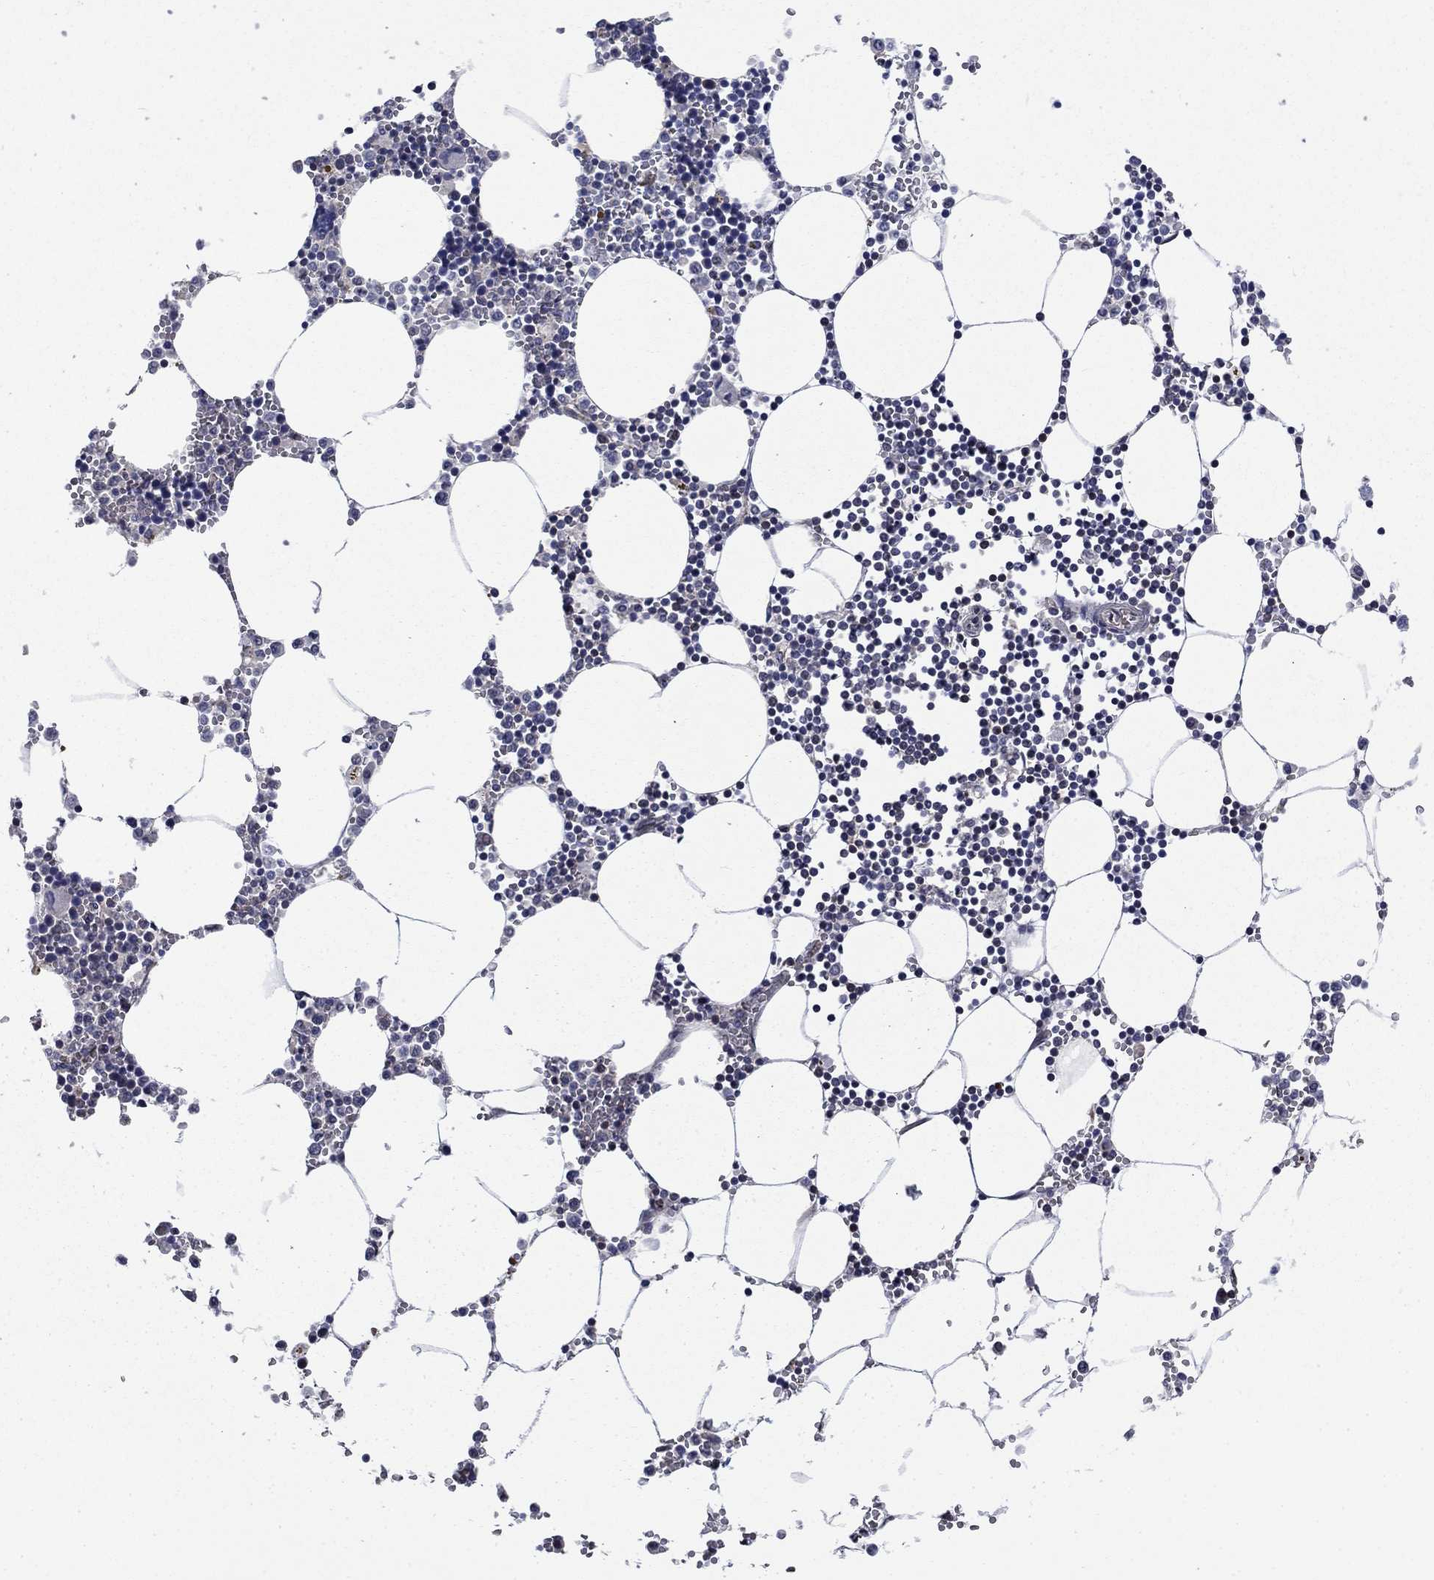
{"staining": {"intensity": "negative", "quantity": "none", "location": "none"}, "tissue": "bone marrow", "cell_type": "Hematopoietic cells", "image_type": "normal", "snomed": [{"axis": "morphology", "description": "Normal tissue, NOS"}, {"axis": "topography", "description": "Bone marrow"}], "caption": "Immunohistochemistry (IHC) photomicrograph of unremarkable bone marrow: human bone marrow stained with DAB (3,3'-diaminobenzidine) reveals no significant protein staining in hematopoietic cells.", "gene": "PDZD2", "patient": {"sex": "male", "age": 54}}